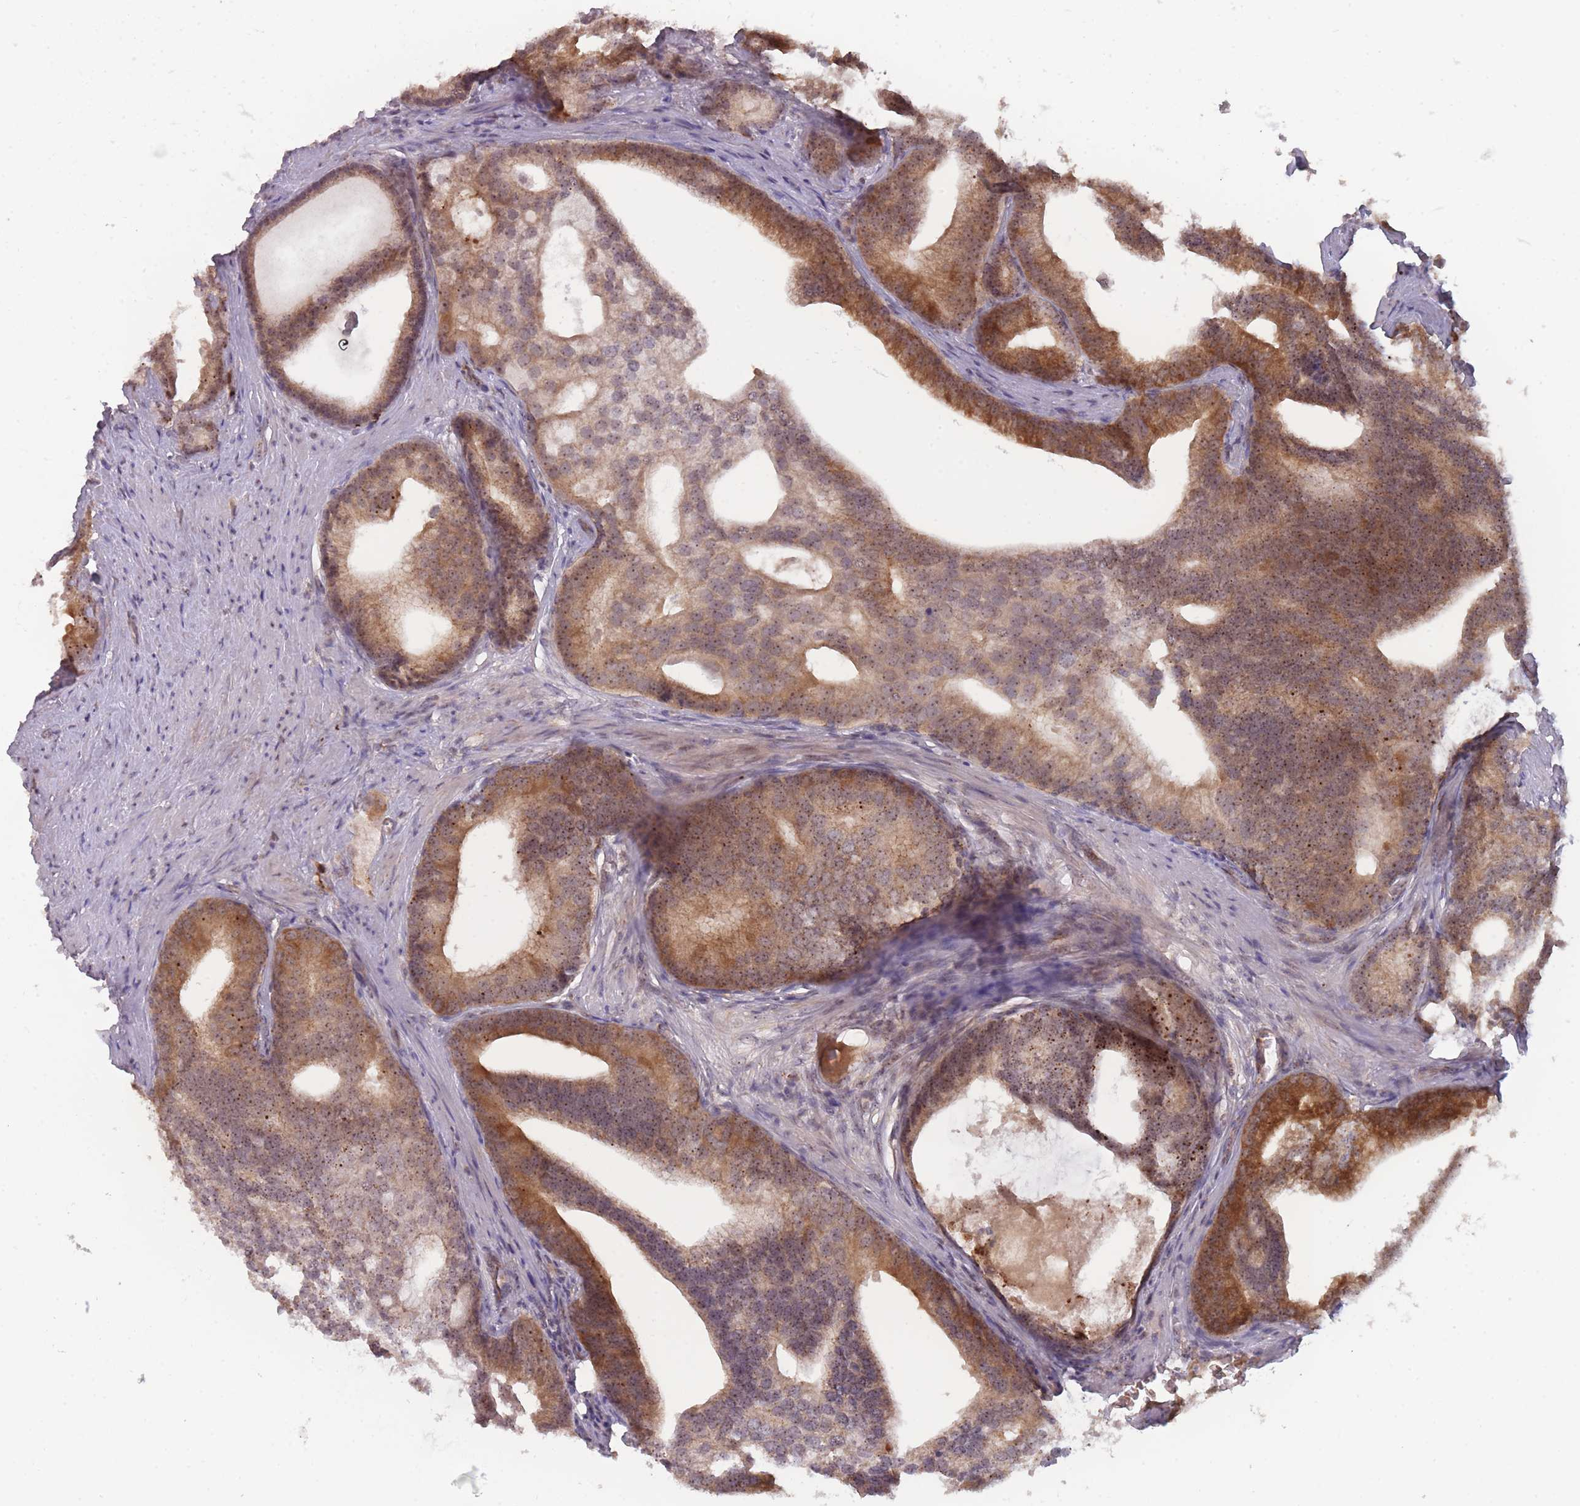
{"staining": {"intensity": "moderate", "quantity": ">75%", "location": "cytoplasmic/membranous,nuclear"}, "tissue": "prostate cancer", "cell_type": "Tumor cells", "image_type": "cancer", "snomed": [{"axis": "morphology", "description": "Adenocarcinoma, Low grade"}, {"axis": "topography", "description": "Prostate"}], "caption": "Human prostate cancer stained with a protein marker reveals moderate staining in tumor cells.", "gene": "TMEM232", "patient": {"sex": "male", "age": 71}}